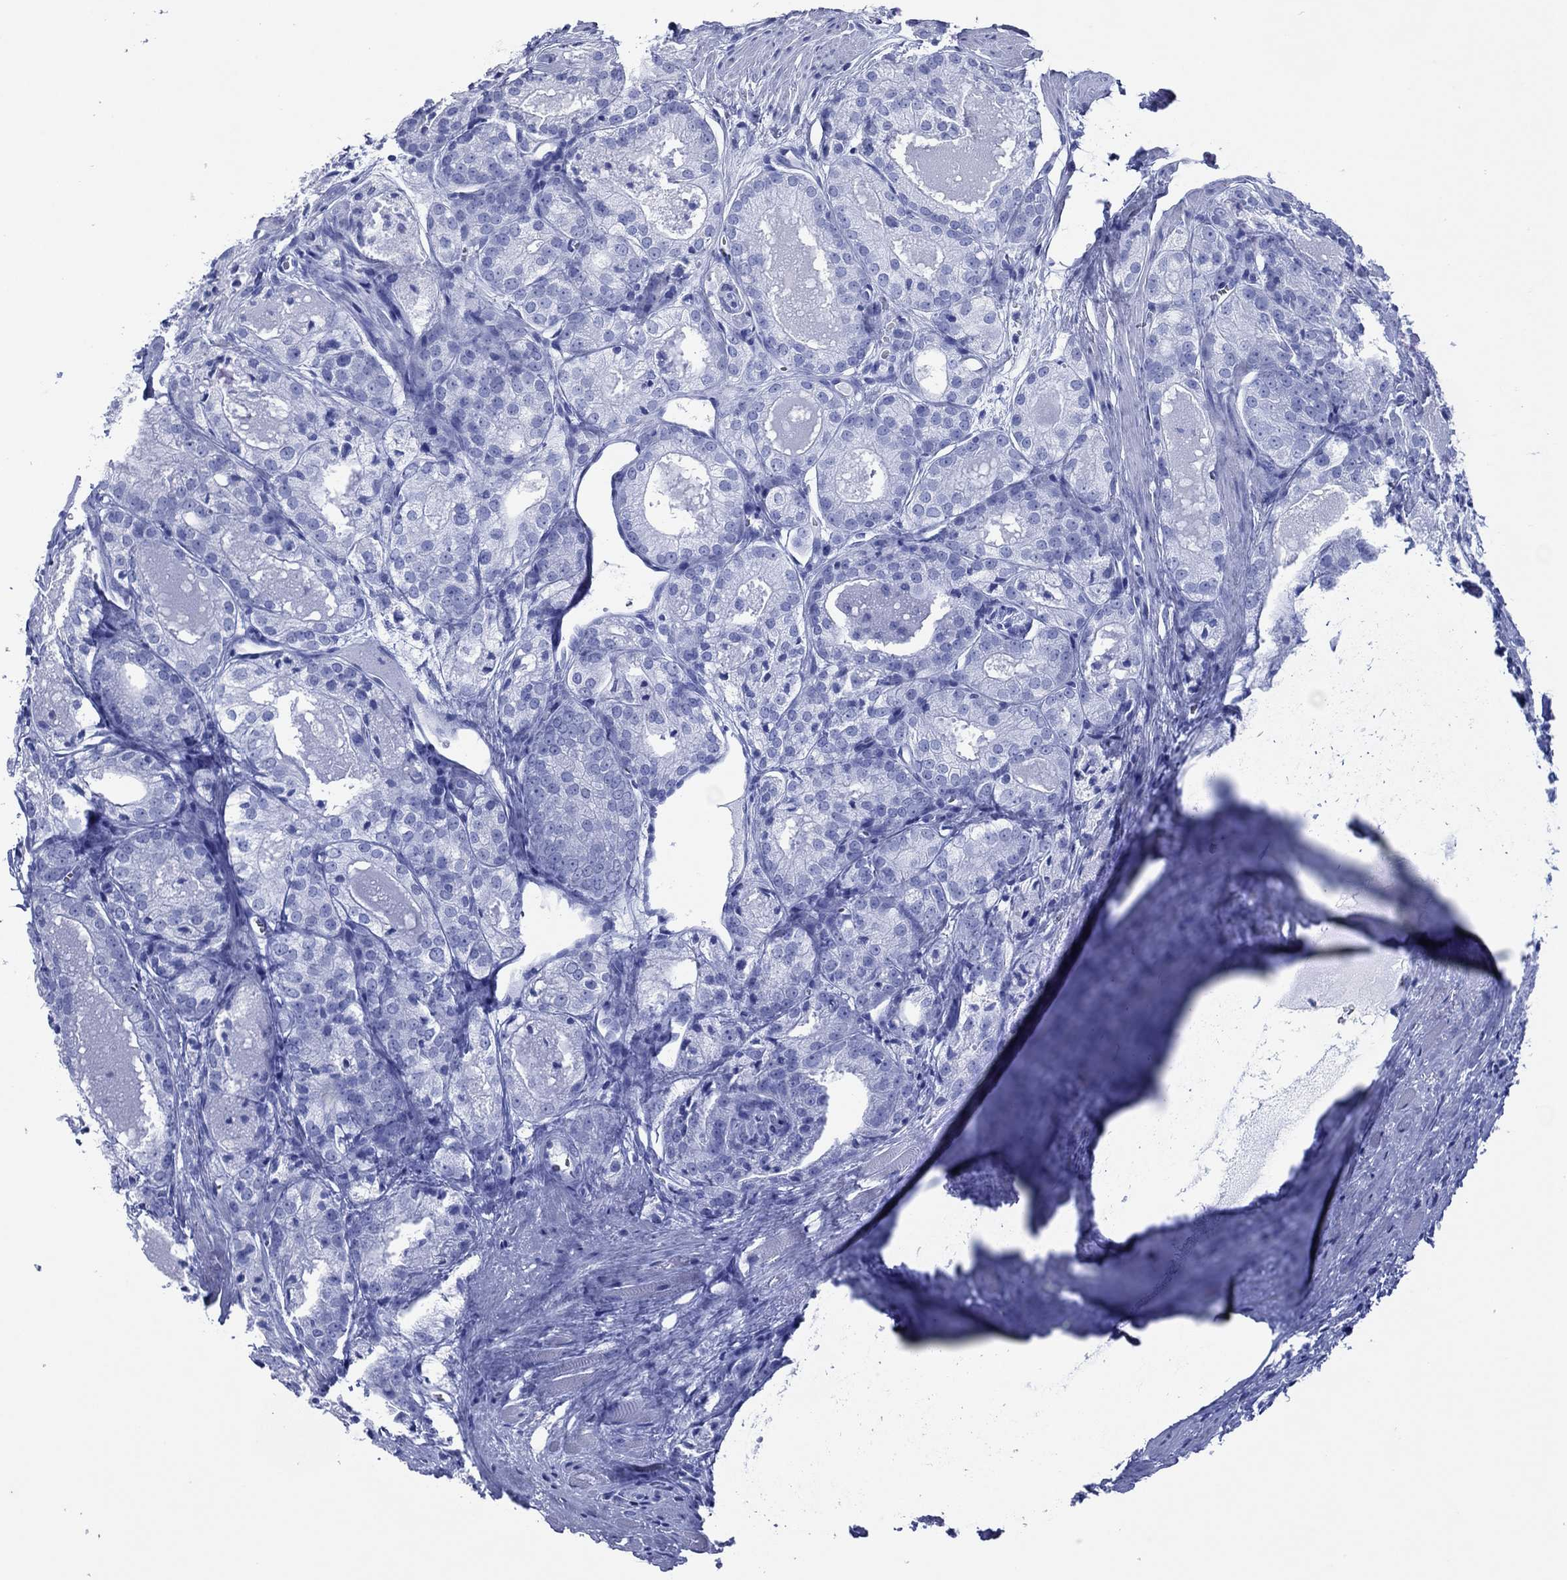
{"staining": {"intensity": "negative", "quantity": "none", "location": "none"}, "tissue": "prostate cancer", "cell_type": "Tumor cells", "image_type": "cancer", "snomed": [{"axis": "morphology", "description": "Adenocarcinoma, NOS"}, {"axis": "morphology", "description": "Adenocarcinoma, High grade"}, {"axis": "topography", "description": "Prostate"}], "caption": "Tumor cells are negative for protein expression in human high-grade adenocarcinoma (prostate). Nuclei are stained in blue.", "gene": "ATP4A", "patient": {"sex": "male", "age": 70}}